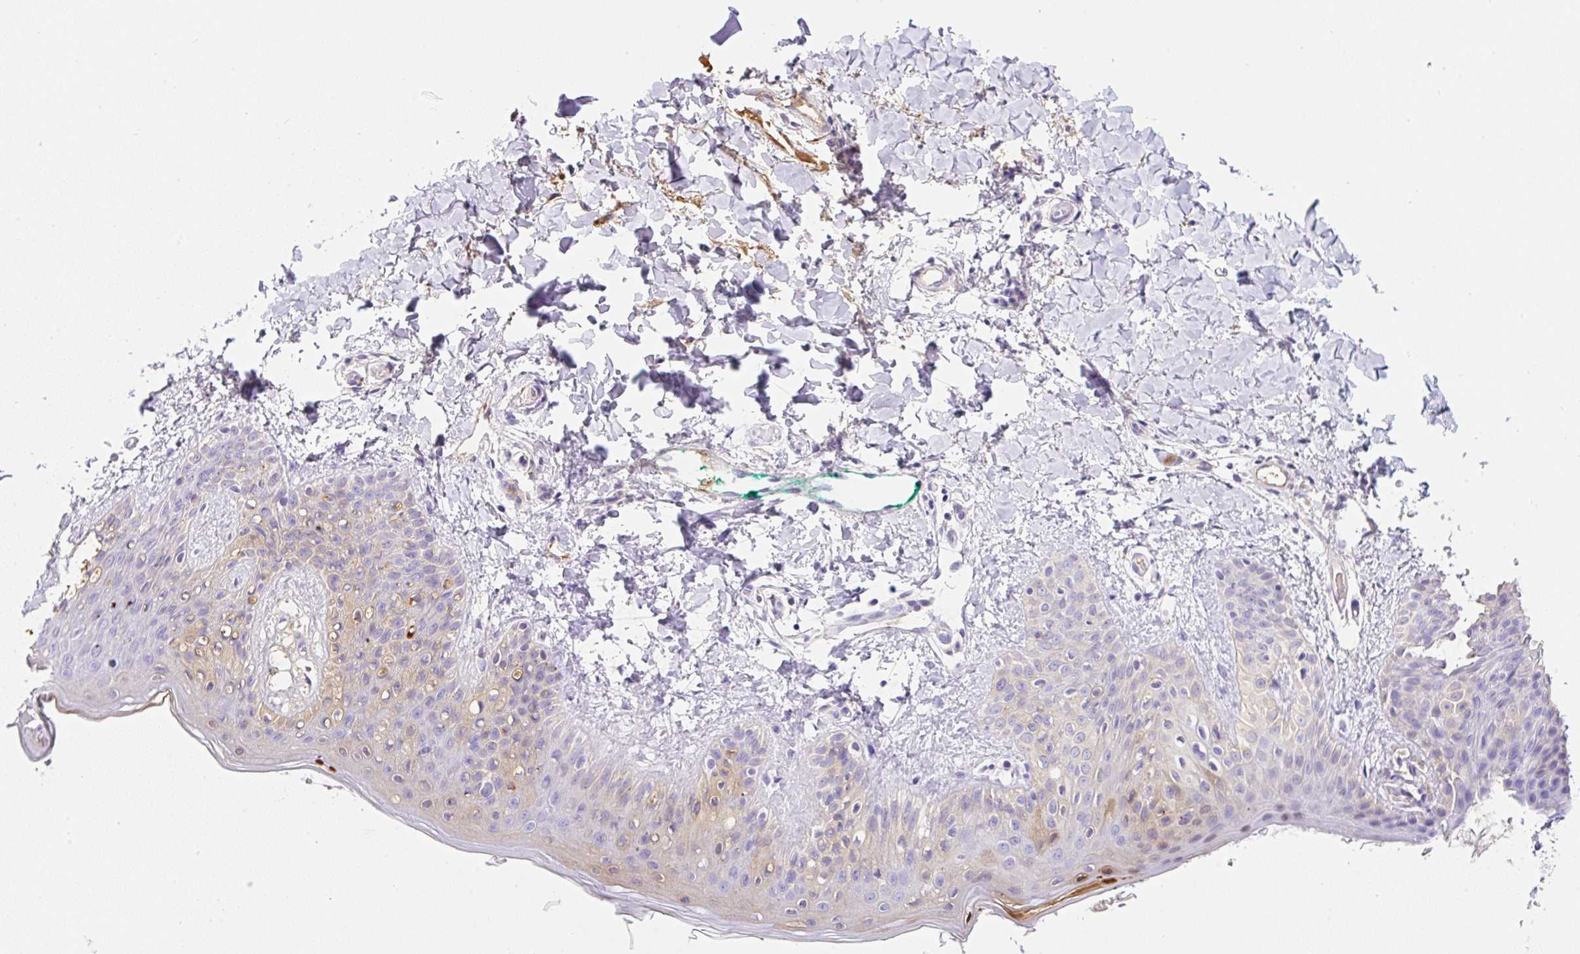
{"staining": {"intensity": "negative", "quantity": "none", "location": "none"}, "tissue": "skin", "cell_type": "Fibroblasts", "image_type": "normal", "snomed": [{"axis": "morphology", "description": "Normal tissue, NOS"}, {"axis": "topography", "description": "Skin"}], "caption": "DAB (3,3'-diaminobenzidine) immunohistochemical staining of unremarkable skin shows no significant staining in fibroblasts.", "gene": "TDRD15", "patient": {"sex": "male", "age": 16}}